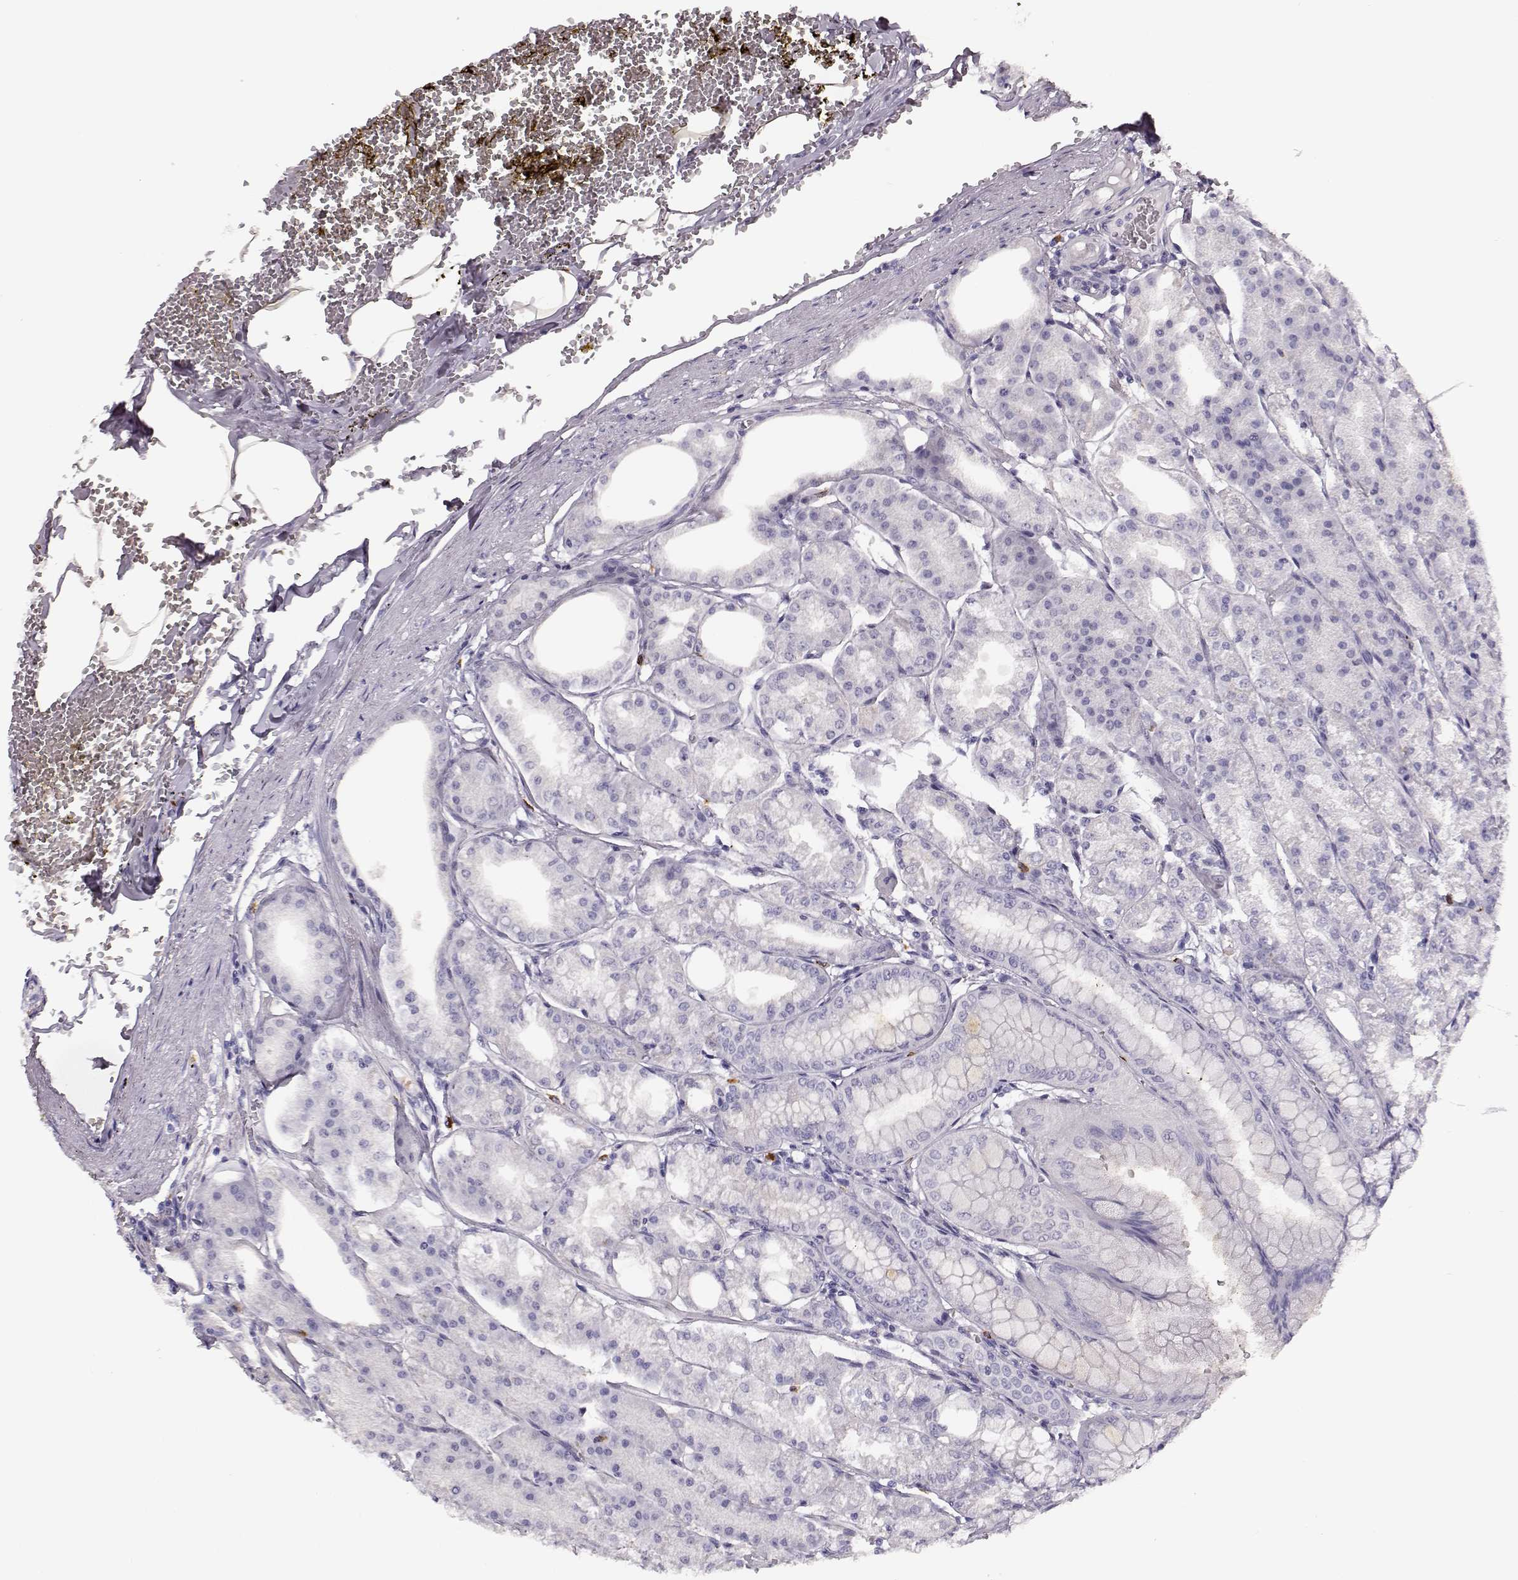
{"staining": {"intensity": "negative", "quantity": "none", "location": "none"}, "tissue": "stomach", "cell_type": "Glandular cells", "image_type": "normal", "snomed": [{"axis": "morphology", "description": "Normal tissue, NOS"}, {"axis": "topography", "description": "Stomach, lower"}], "caption": "An immunohistochemistry (IHC) image of benign stomach is shown. There is no staining in glandular cells of stomach.", "gene": "NPTXR", "patient": {"sex": "male", "age": 71}}